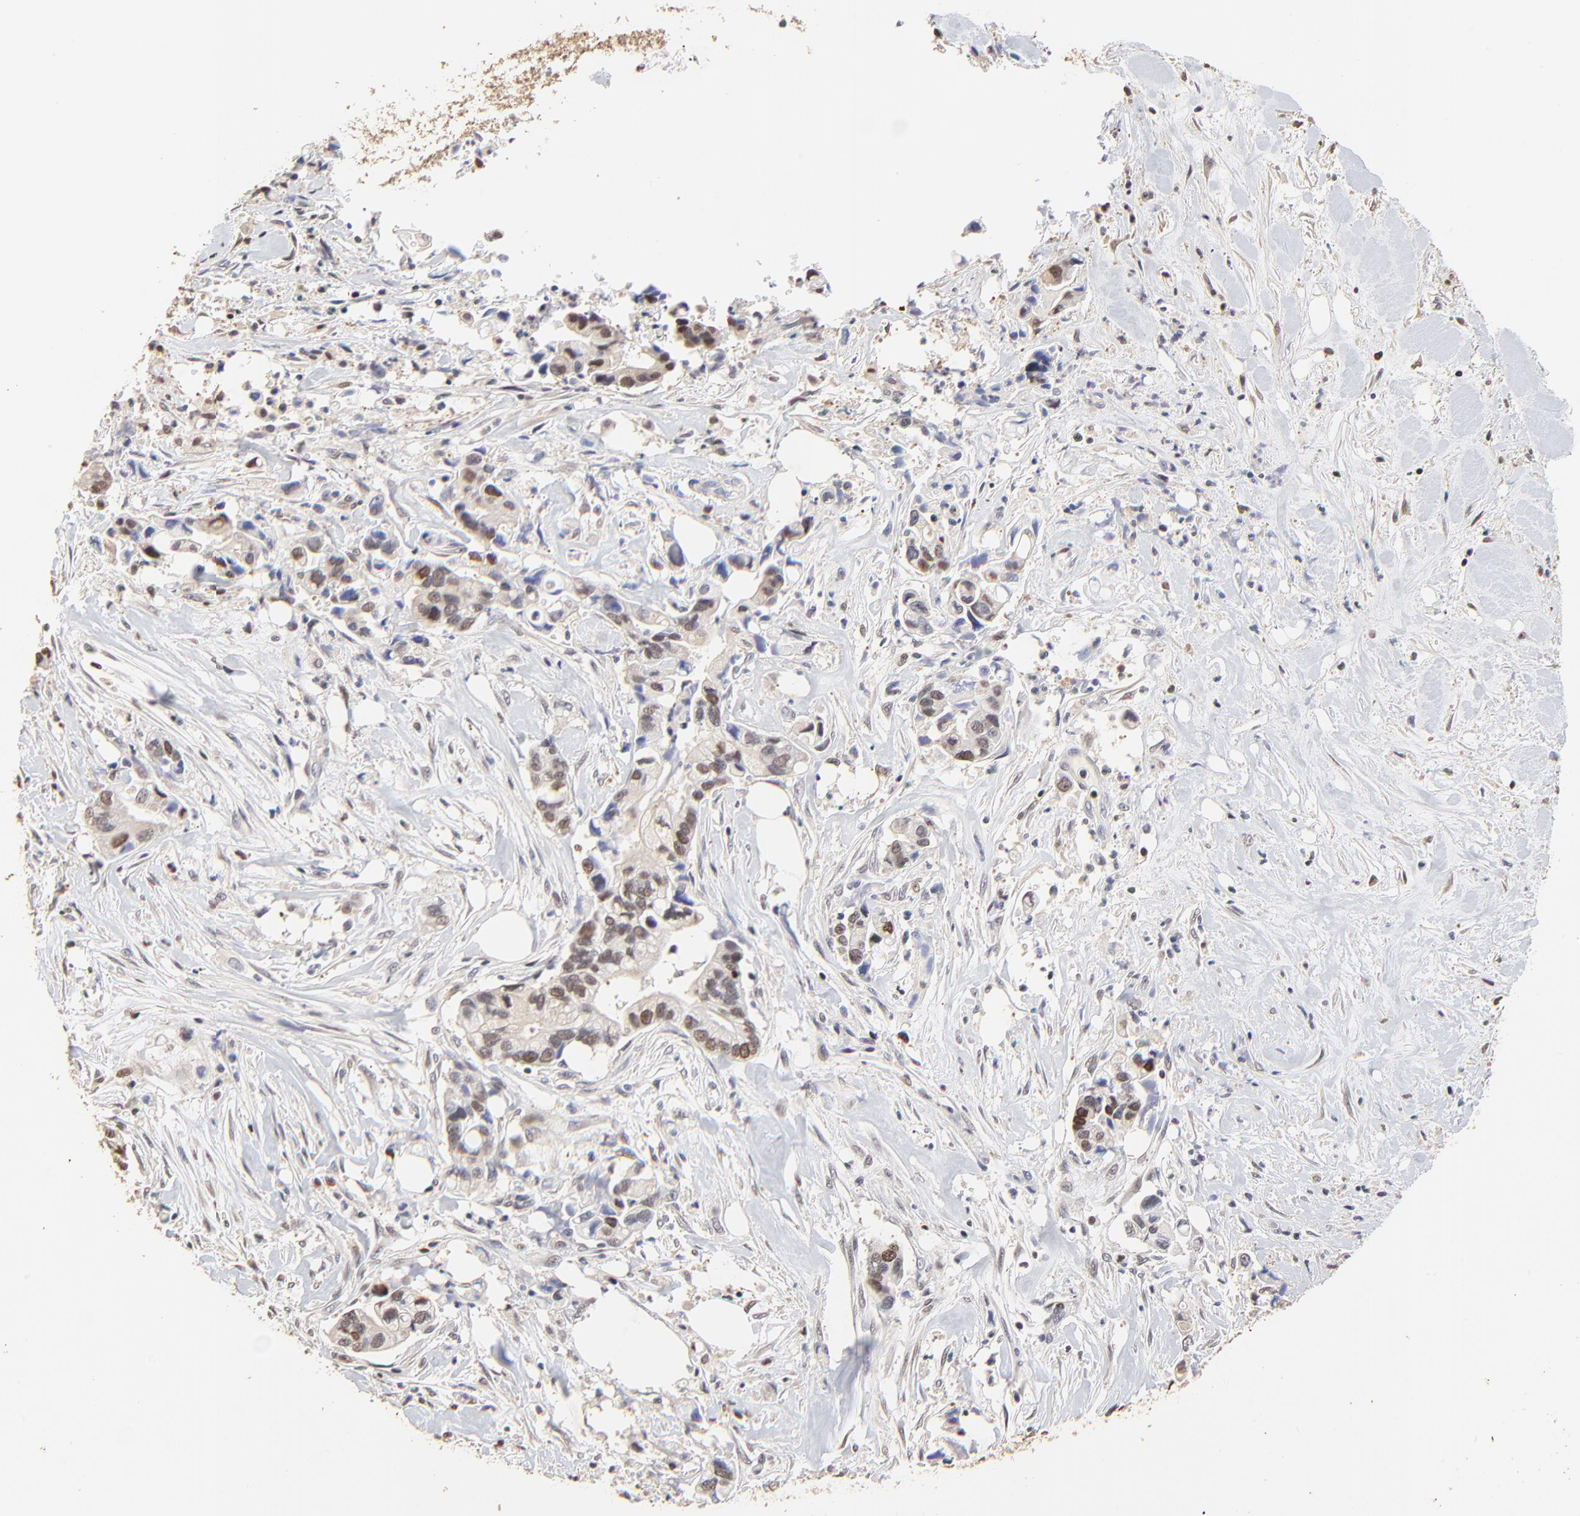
{"staining": {"intensity": "moderate", "quantity": "<25%", "location": "nuclear"}, "tissue": "pancreatic cancer", "cell_type": "Tumor cells", "image_type": "cancer", "snomed": [{"axis": "morphology", "description": "Adenocarcinoma, NOS"}, {"axis": "topography", "description": "Pancreas"}], "caption": "DAB (3,3'-diaminobenzidine) immunohistochemical staining of adenocarcinoma (pancreatic) reveals moderate nuclear protein expression in about <25% of tumor cells.", "gene": "BIRC5", "patient": {"sex": "male", "age": 70}}